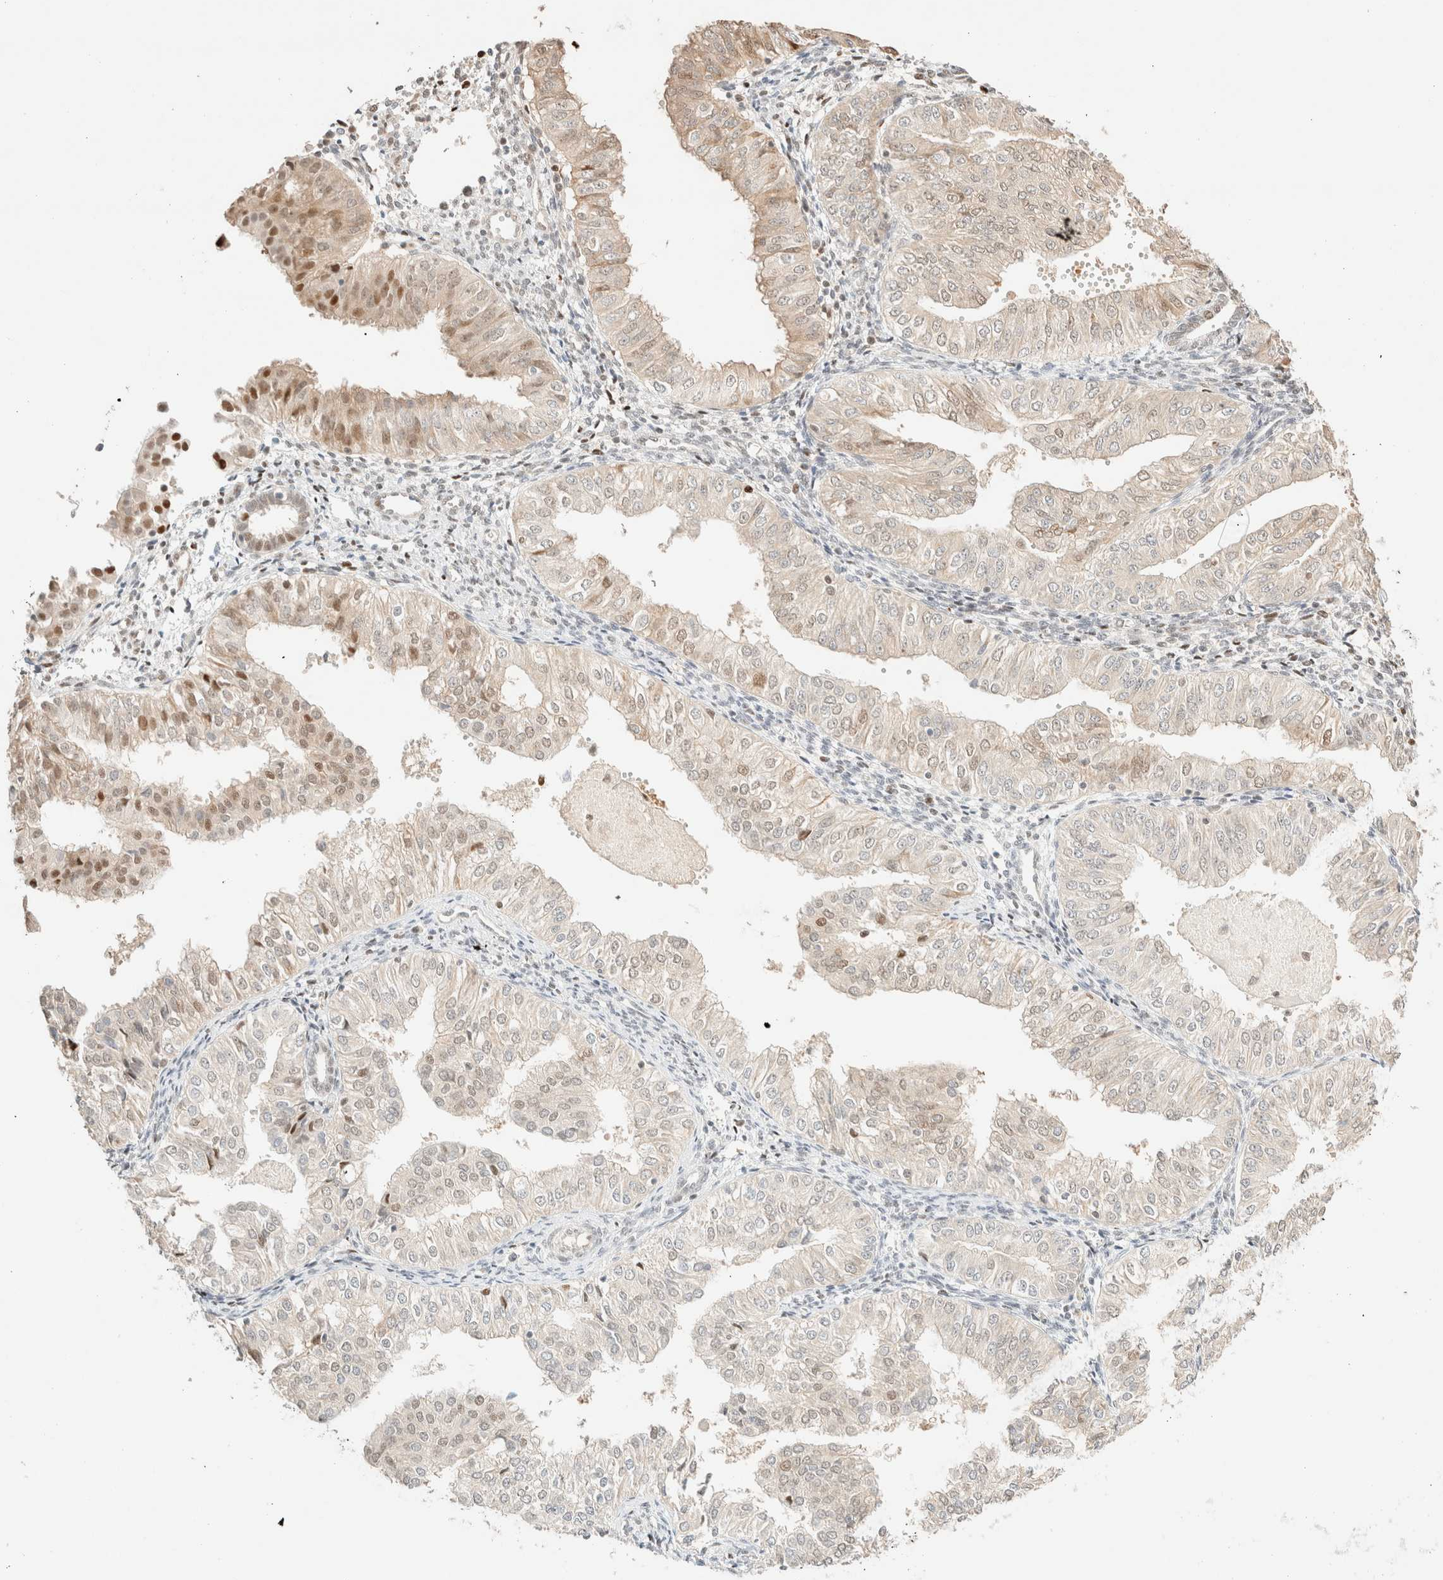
{"staining": {"intensity": "moderate", "quantity": "<25%", "location": "nuclear"}, "tissue": "endometrial cancer", "cell_type": "Tumor cells", "image_type": "cancer", "snomed": [{"axis": "morphology", "description": "Normal tissue, NOS"}, {"axis": "morphology", "description": "Adenocarcinoma, NOS"}, {"axis": "topography", "description": "Endometrium"}], "caption": "Endometrial adenocarcinoma stained with a brown dye displays moderate nuclear positive staining in about <25% of tumor cells.", "gene": "TSR1", "patient": {"sex": "female", "age": 53}}